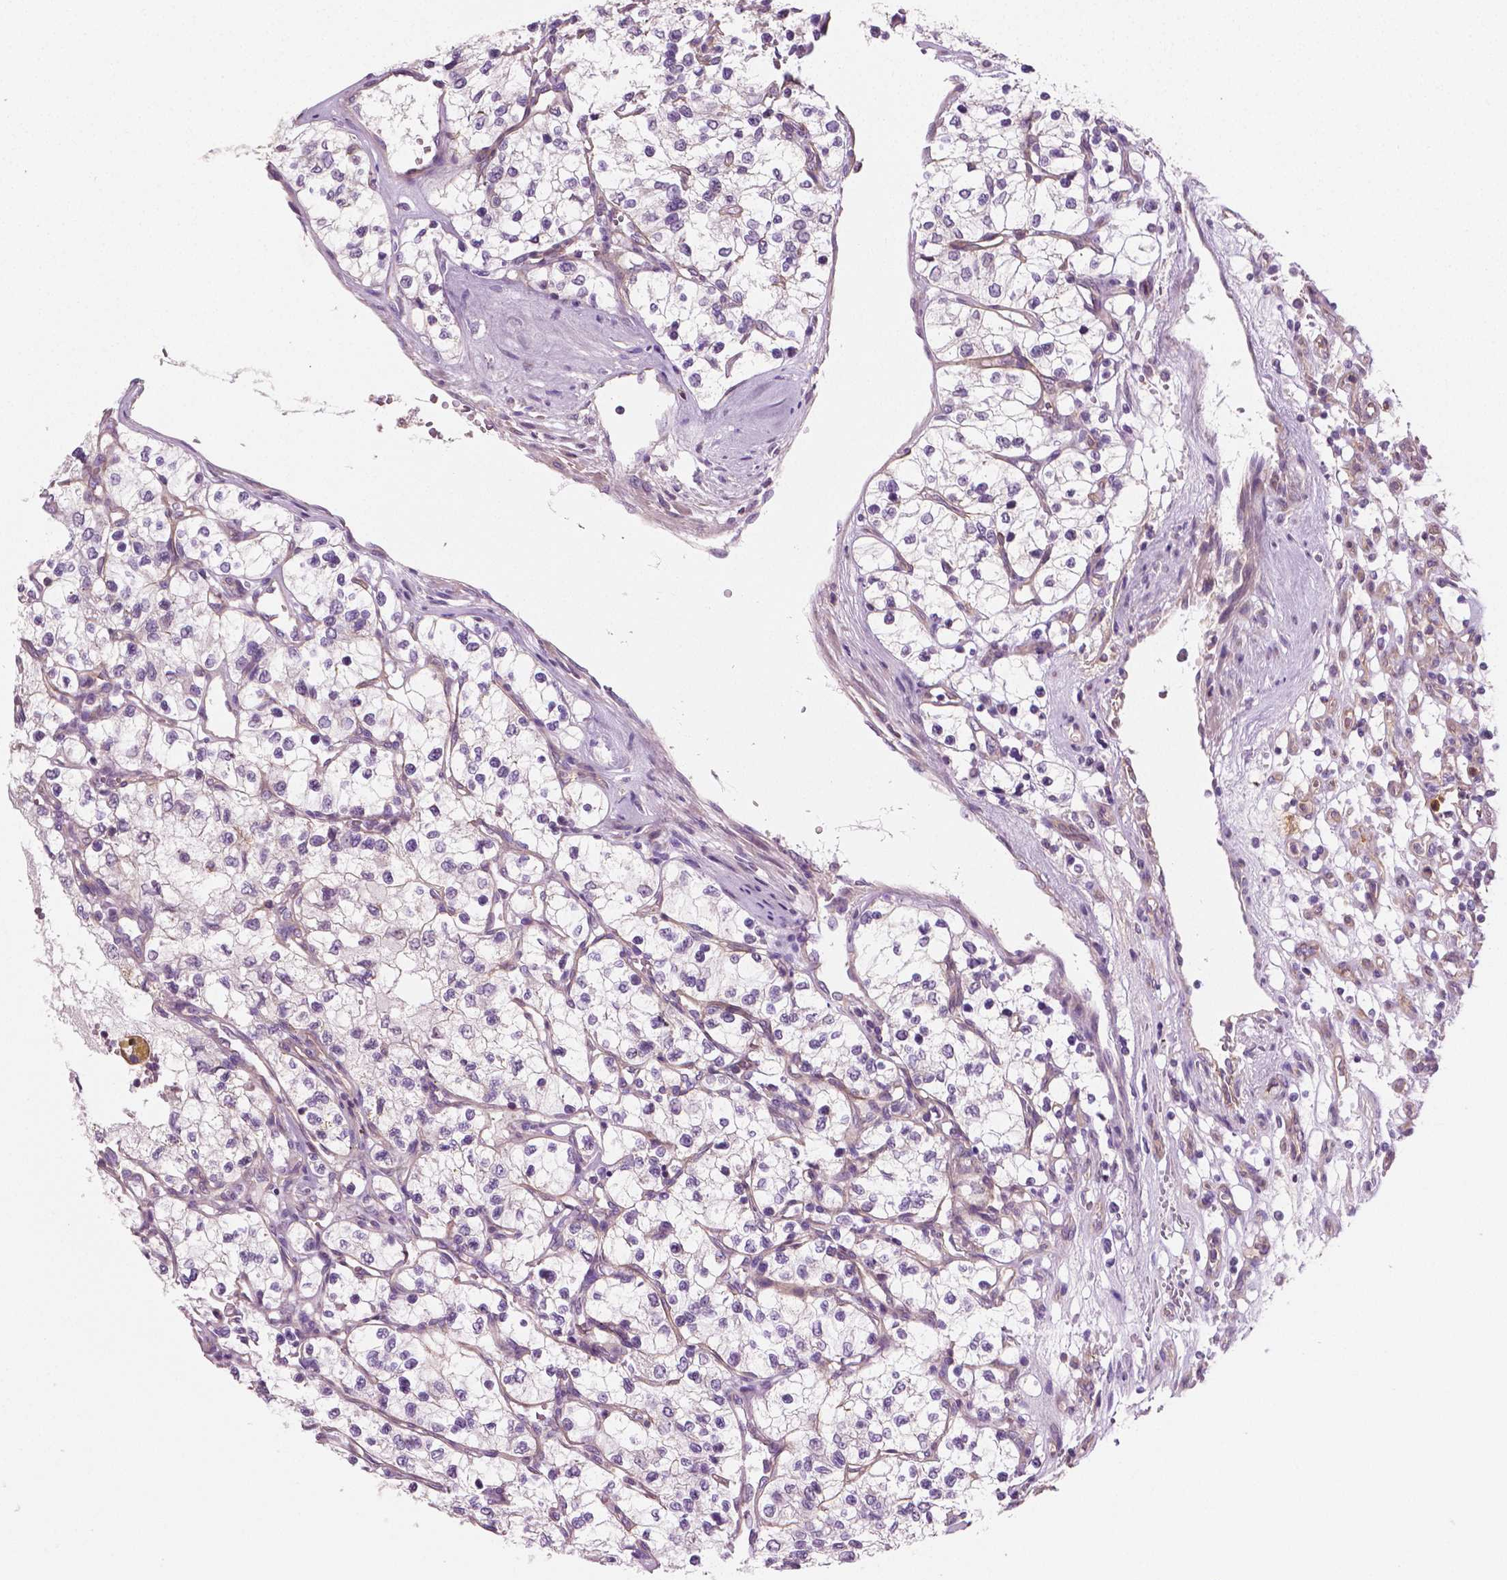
{"staining": {"intensity": "negative", "quantity": "none", "location": "none"}, "tissue": "renal cancer", "cell_type": "Tumor cells", "image_type": "cancer", "snomed": [{"axis": "morphology", "description": "Adenocarcinoma, NOS"}, {"axis": "topography", "description": "Kidney"}], "caption": "High power microscopy micrograph of an IHC histopathology image of adenocarcinoma (renal), revealing no significant staining in tumor cells.", "gene": "PTX3", "patient": {"sex": "female", "age": 69}}